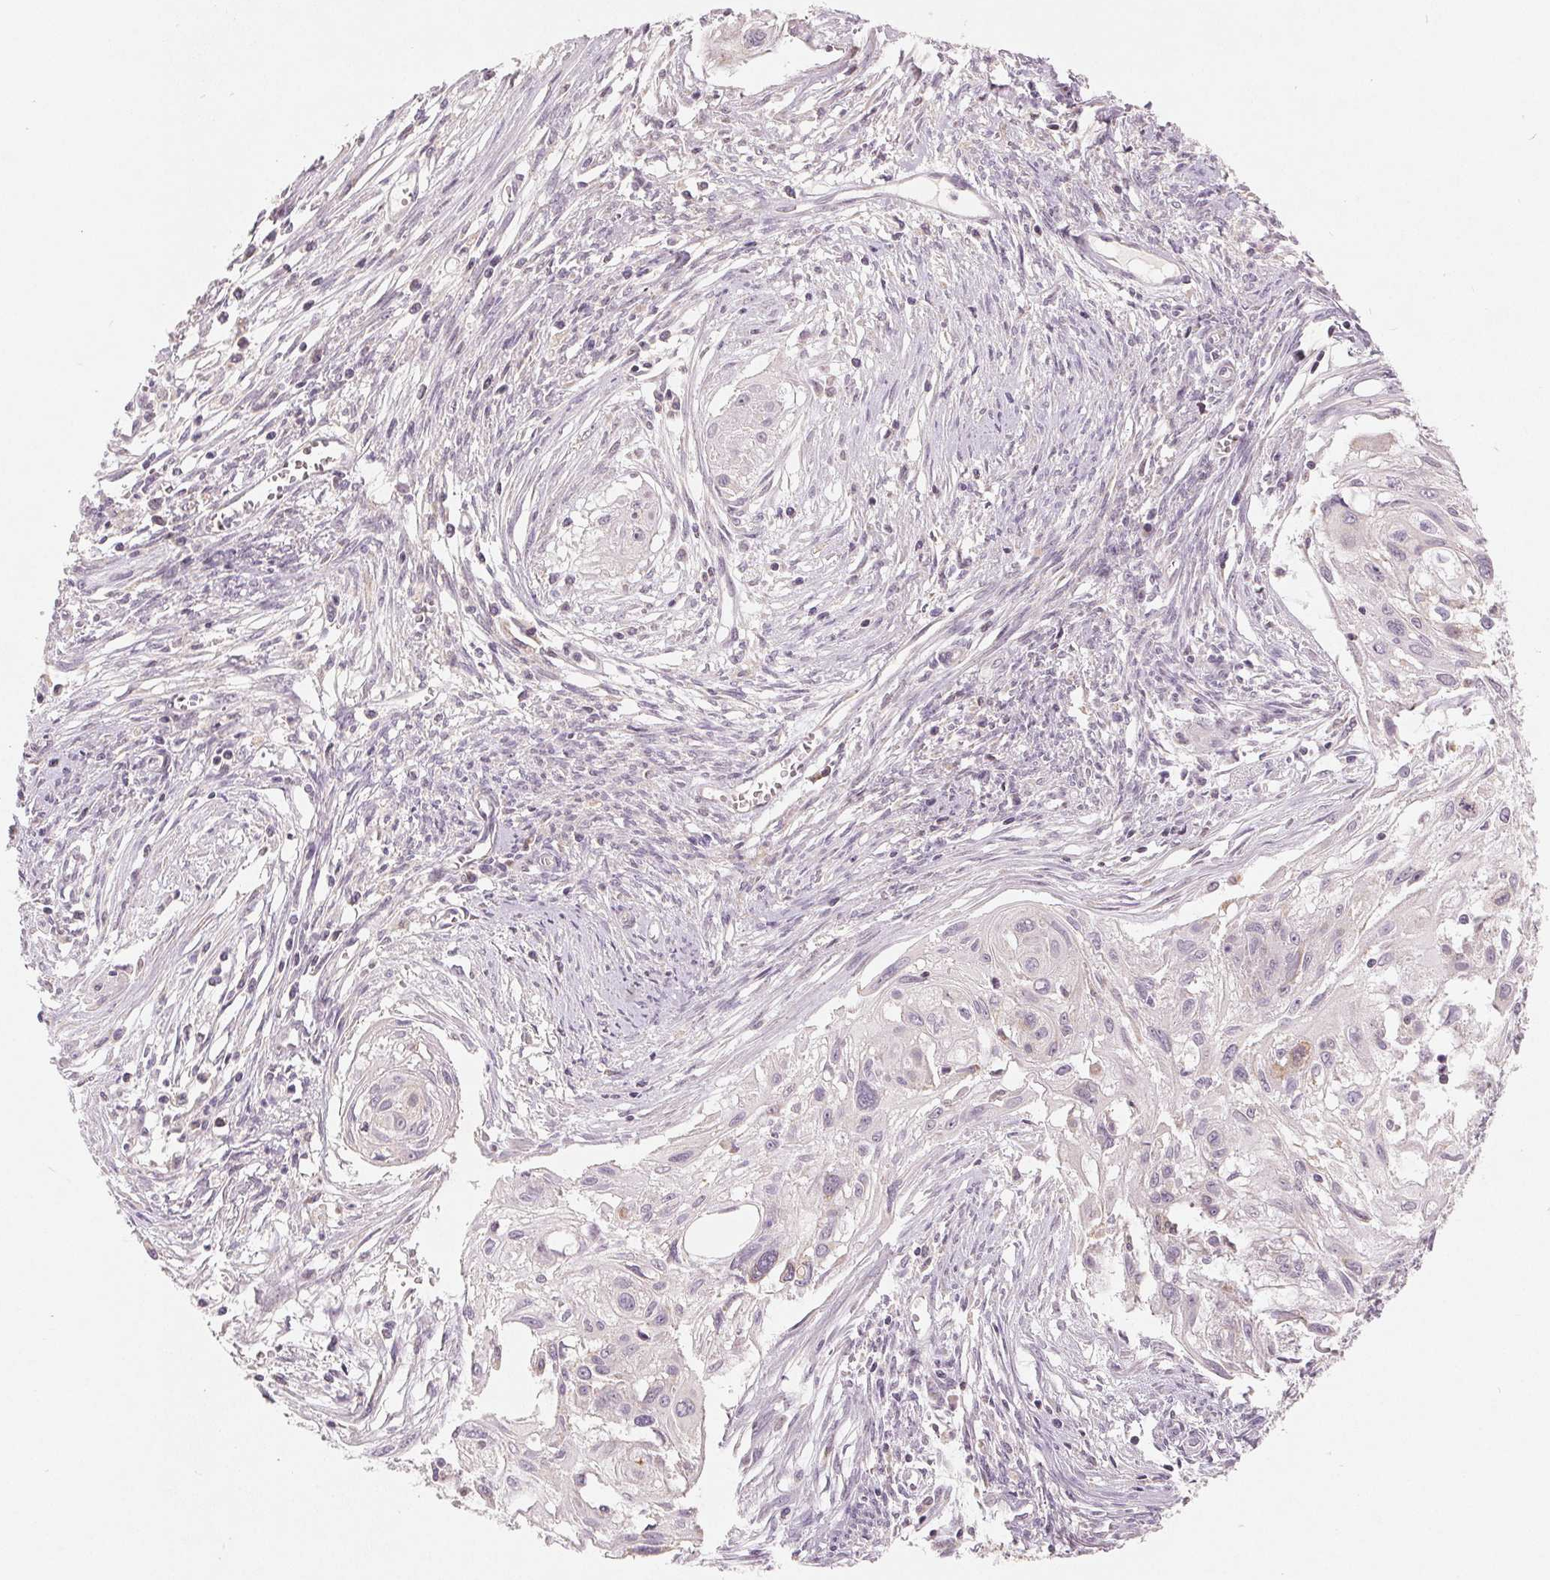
{"staining": {"intensity": "negative", "quantity": "none", "location": "none"}, "tissue": "cervical cancer", "cell_type": "Tumor cells", "image_type": "cancer", "snomed": [{"axis": "morphology", "description": "Squamous cell carcinoma, NOS"}, {"axis": "topography", "description": "Cervix"}], "caption": "Tumor cells show no significant protein positivity in cervical cancer.", "gene": "GHITM", "patient": {"sex": "female", "age": 49}}